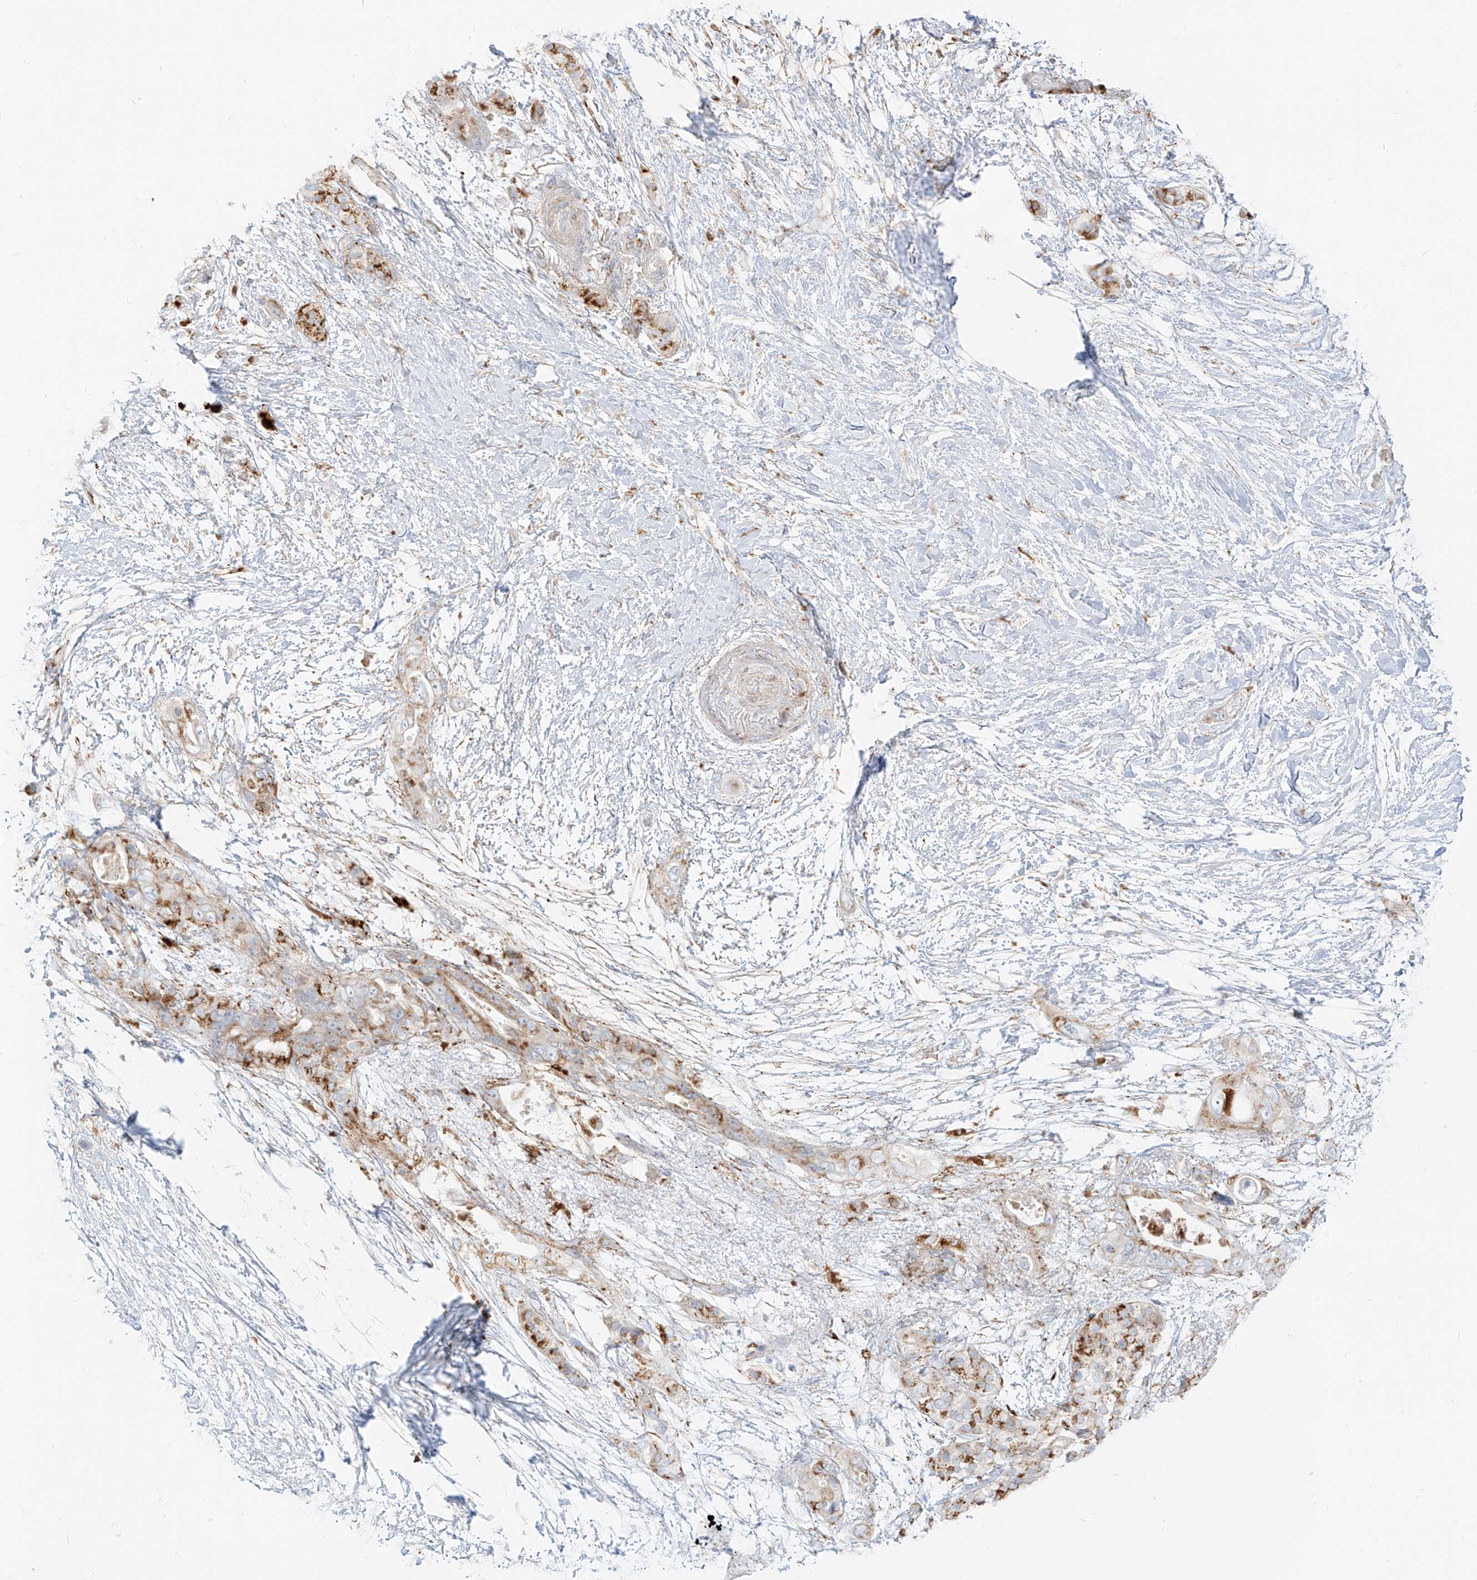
{"staining": {"intensity": "moderate", "quantity": ">75%", "location": "cytoplasmic/membranous"}, "tissue": "pancreatic cancer", "cell_type": "Tumor cells", "image_type": "cancer", "snomed": [{"axis": "morphology", "description": "Adenocarcinoma, NOS"}, {"axis": "topography", "description": "Pancreas"}], "caption": "High-power microscopy captured an immunohistochemistry (IHC) histopathology image of adenocarcinoma (pancreatic), revealing moderate cytoplasmic/membranous positivity in approximately >75% of tumor cells. Immunohistochemistry (ihc) stains the protein of interest in brown and the nuclei are stained blue.", "gene": "SLC35F6", "patient": {"sex": "male", "age": 53}}